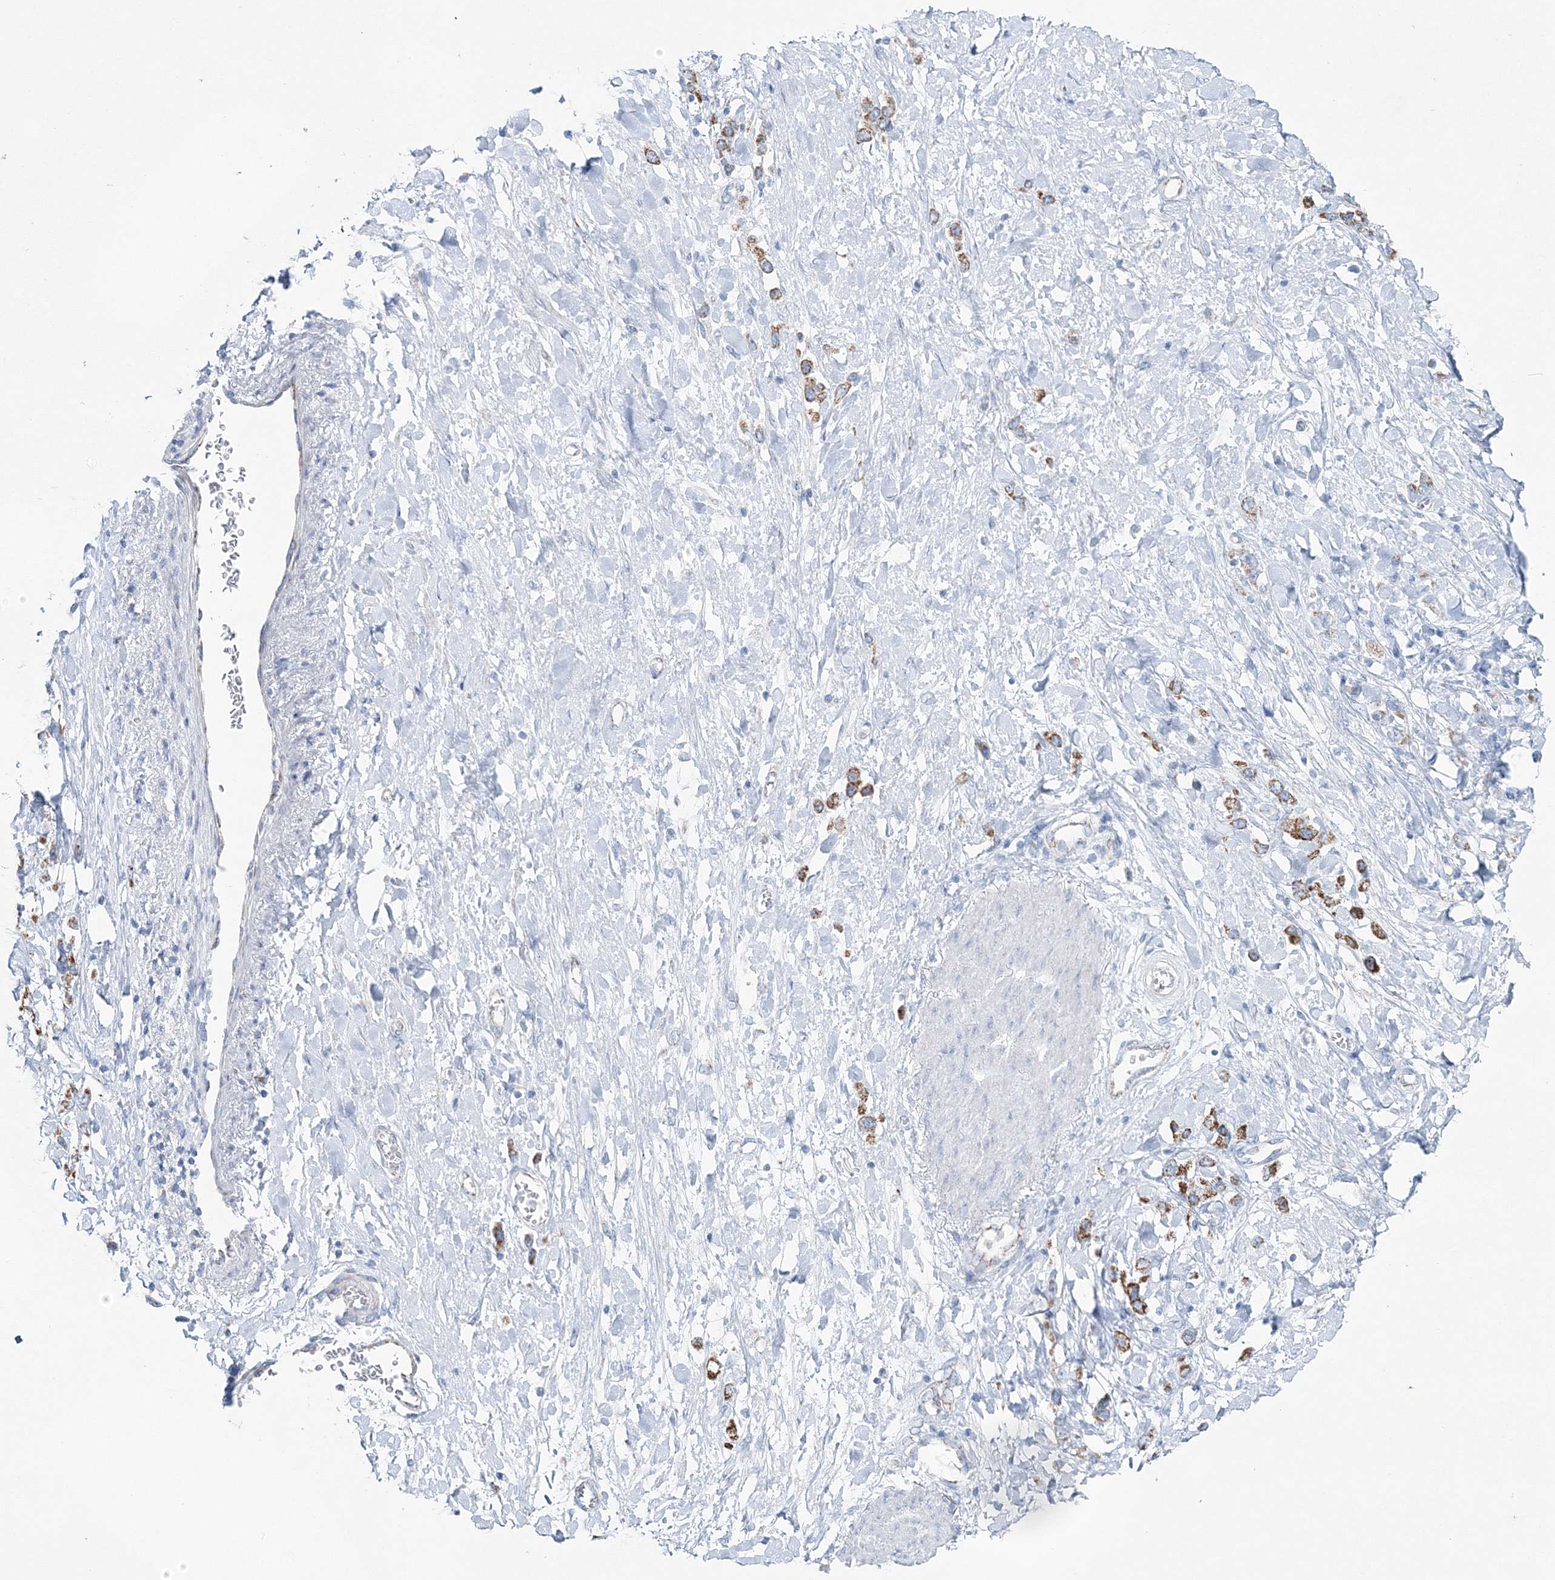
{"staining": {"intensity": "moderate", "quantity": ">75%", "location": "cytoplasmic/membranous"}, "tissue": "stomach cancer", "cell_type": "Tumor cells", "image_type": "cancer", "snomed": [{"axis": "morphology", "description": "Adenocarcinoma, NOS"}, {"axis": "topography", "description": "Stomach"}], "caption": "Immunohistochemistry of adenocarcinoma (stomach) demonstrates medium levels of moderate cytoplasmic/membranous positivity in about >75% of tumor cells.", "gene": "HIBCH", "patient": {"sex": "female", "age": 65}}